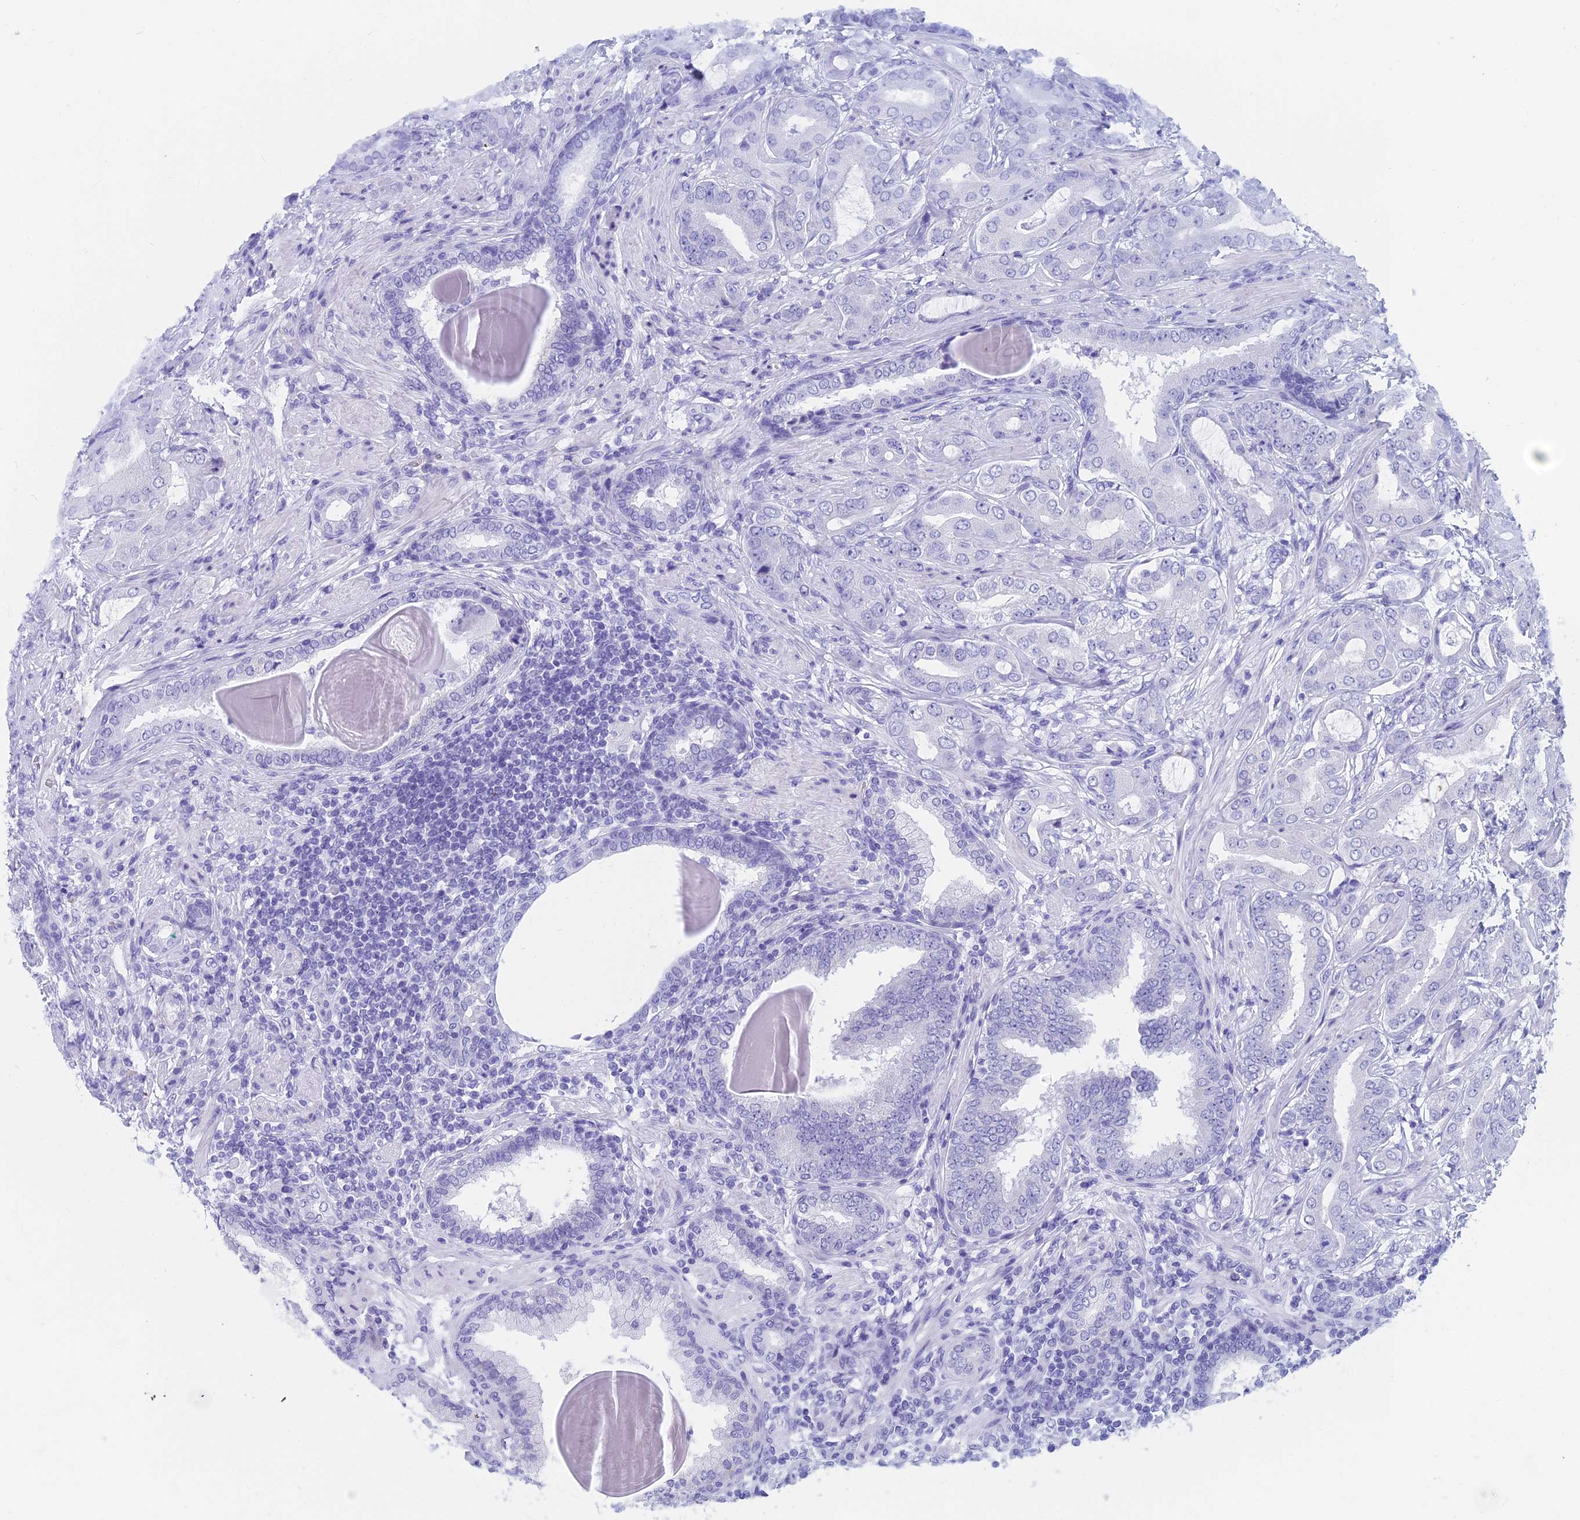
{"staining": {"intensity": "negative", "quantity": "none", "location": "none"}, "tissue": "prostate cancer", "cell_type": "Tumor cells", "image_type": "cancer", "snomed": [{"axis": "morphology", "description": "Adenocarcinoma, Low grade"}, {"axis": "topography", "description": "Prostate"}], "caption": "Prostate cancer was stained to show a protein in brown. There is no significant staining in tumor cells.", "gene": "CAPS", "patient": {"sex": "male", "age": 57}}